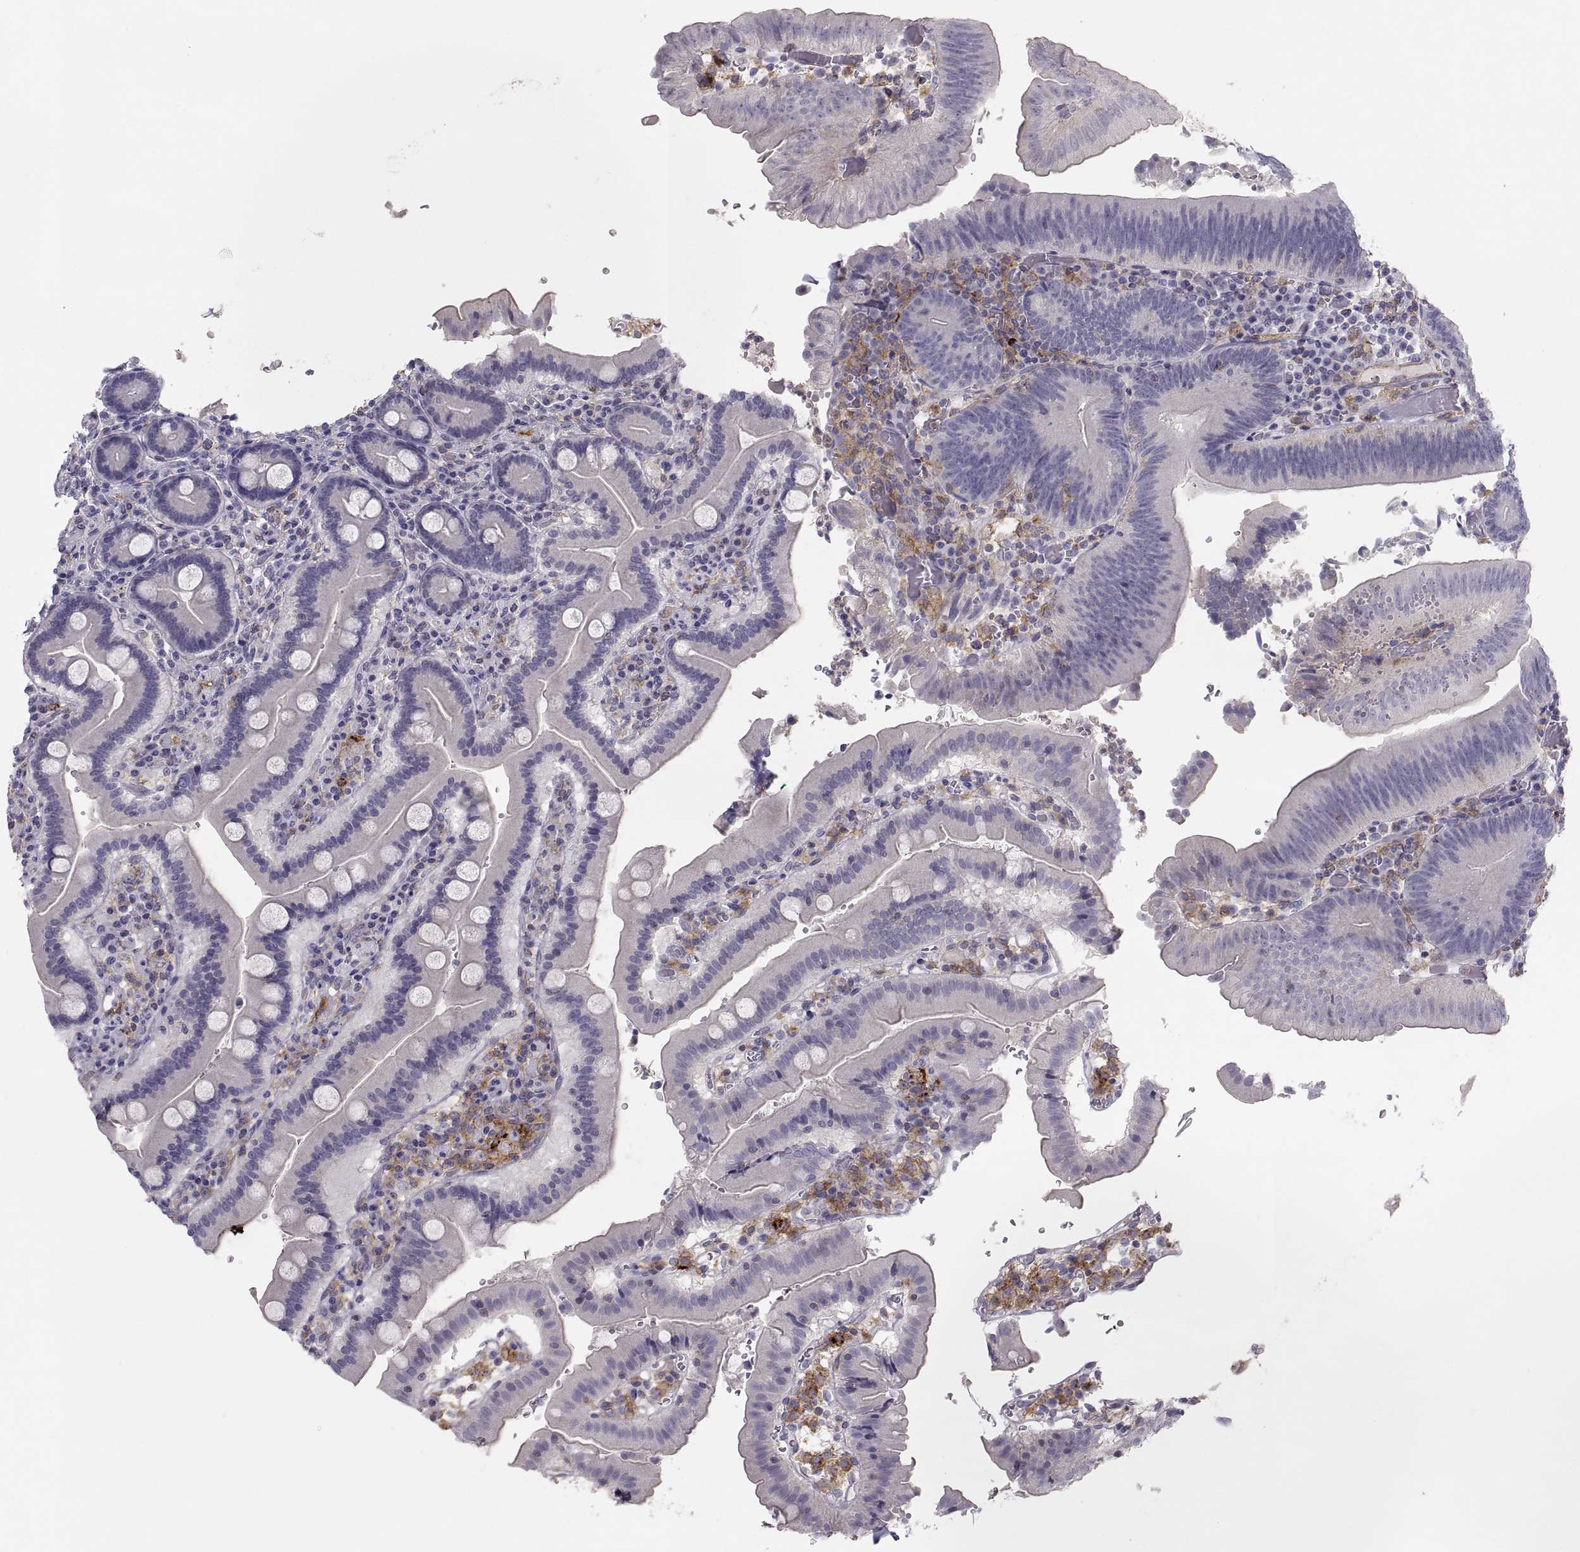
{"staining": {"intensity": "negative", "quantity": "none", "location": "none"}, "tissue": "duodenum", "cell_type": "Glandular cells", "image_type": "normal", "snomed": [{"axis": "morphology", "description": "Normal tissue, NOS"}, {"axis": "topography", "description": "Duodenum"}], "caption": "DAB immunohistochemical staining of normal duodenum reveals no significant expression in glandular cells.", "gene": "RALB", "patient": {"sex": "female", "age": 62}}